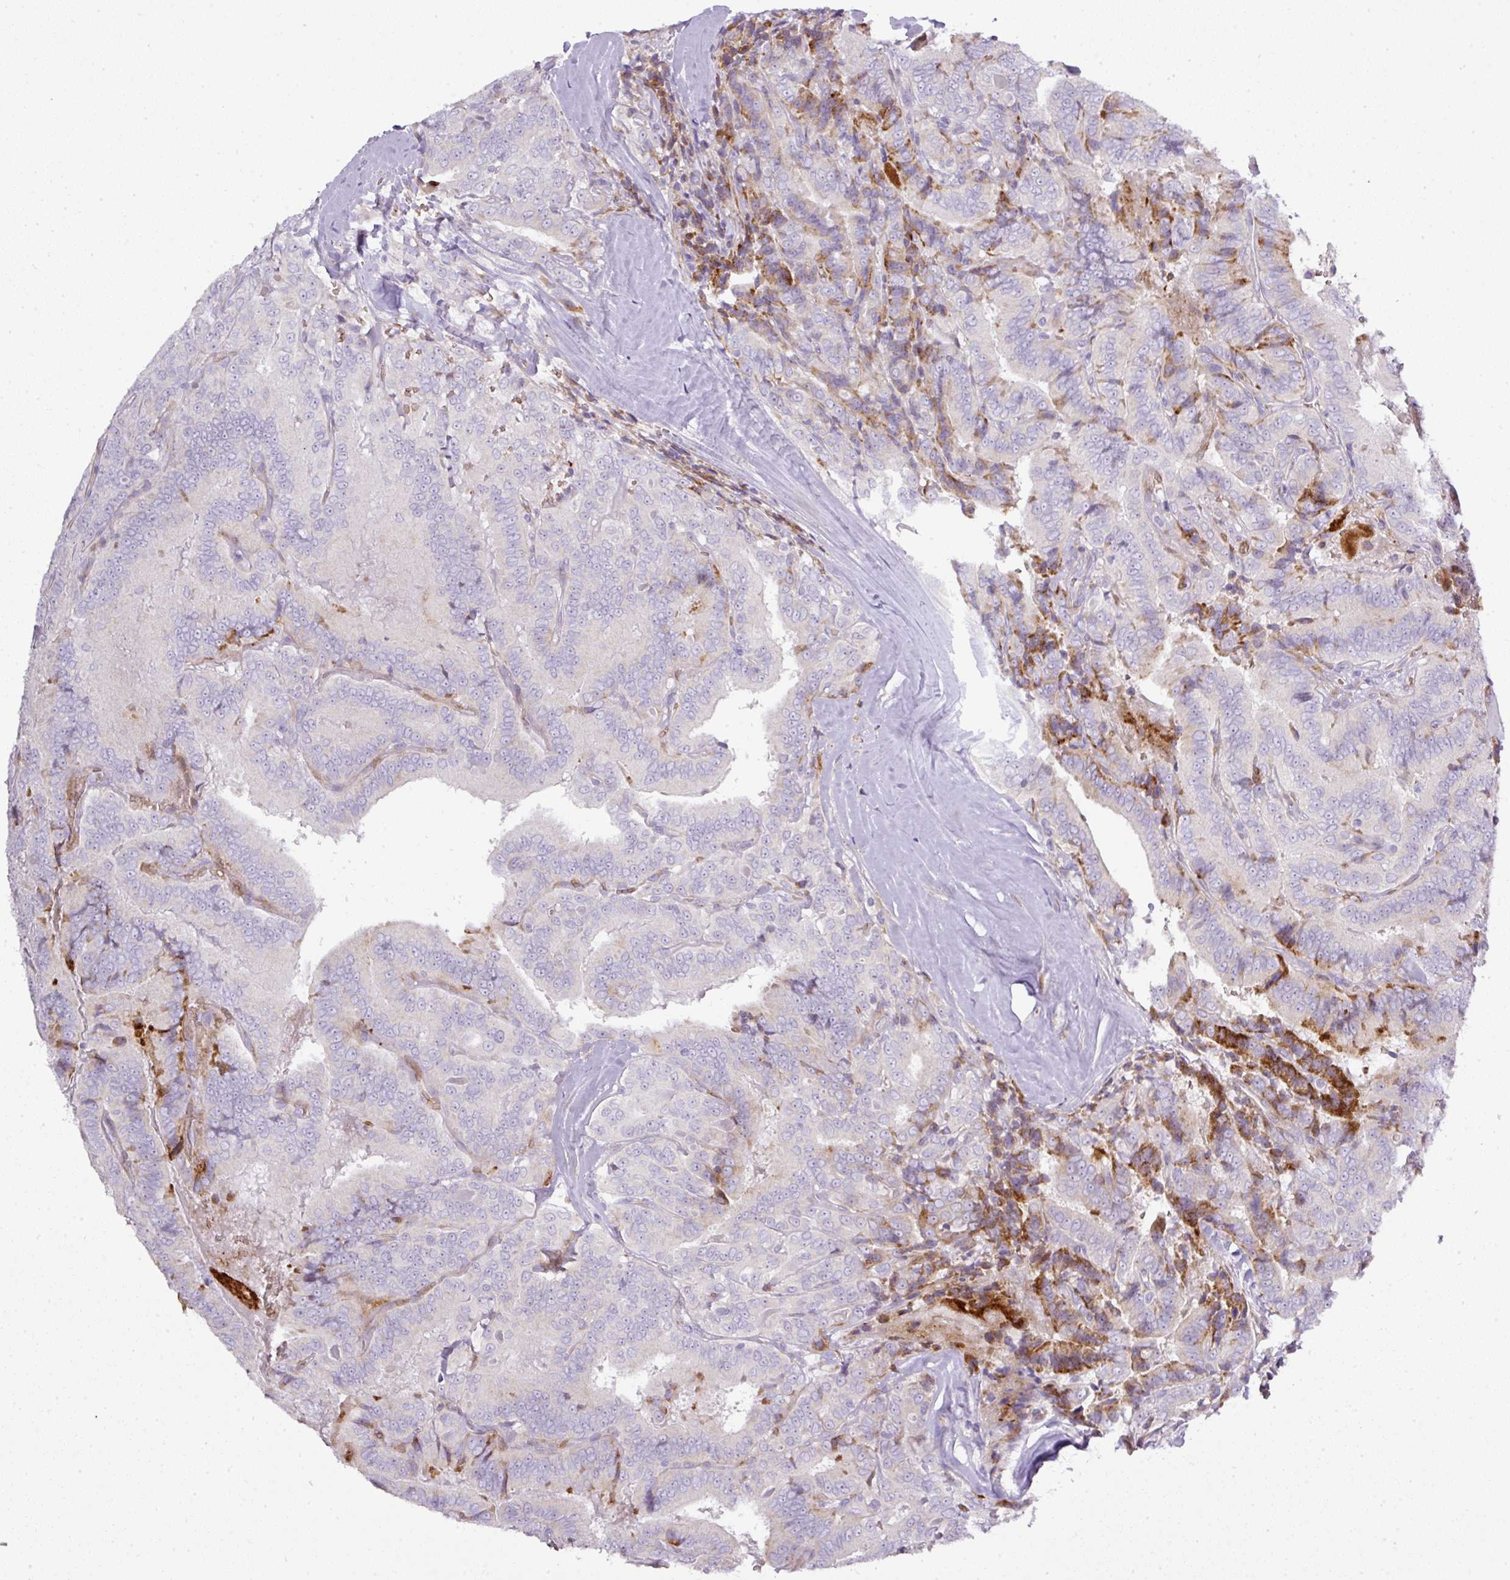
{"staining": {"intensity": "negative", "quantity": "none", "location": "none"}, "tissue": "thyroid cancer", "cell_type": "Tumor cells", "image_type": "cancer", "snomed": [{"axis": "morphology", "description": "Papillary adenocarcinoma, NOS"}, {"axis": "topography", "description": "Thyroid gland"}], "caption": "DAB (3,3'-diaminobenzidine) immunohistochemical staining of human papillary adenocarcinoma (thyroid) reveals no significant staining in tumor cells.", "gene": "ATP6V1F", "patient": {"sex": "male", "age": 61}}